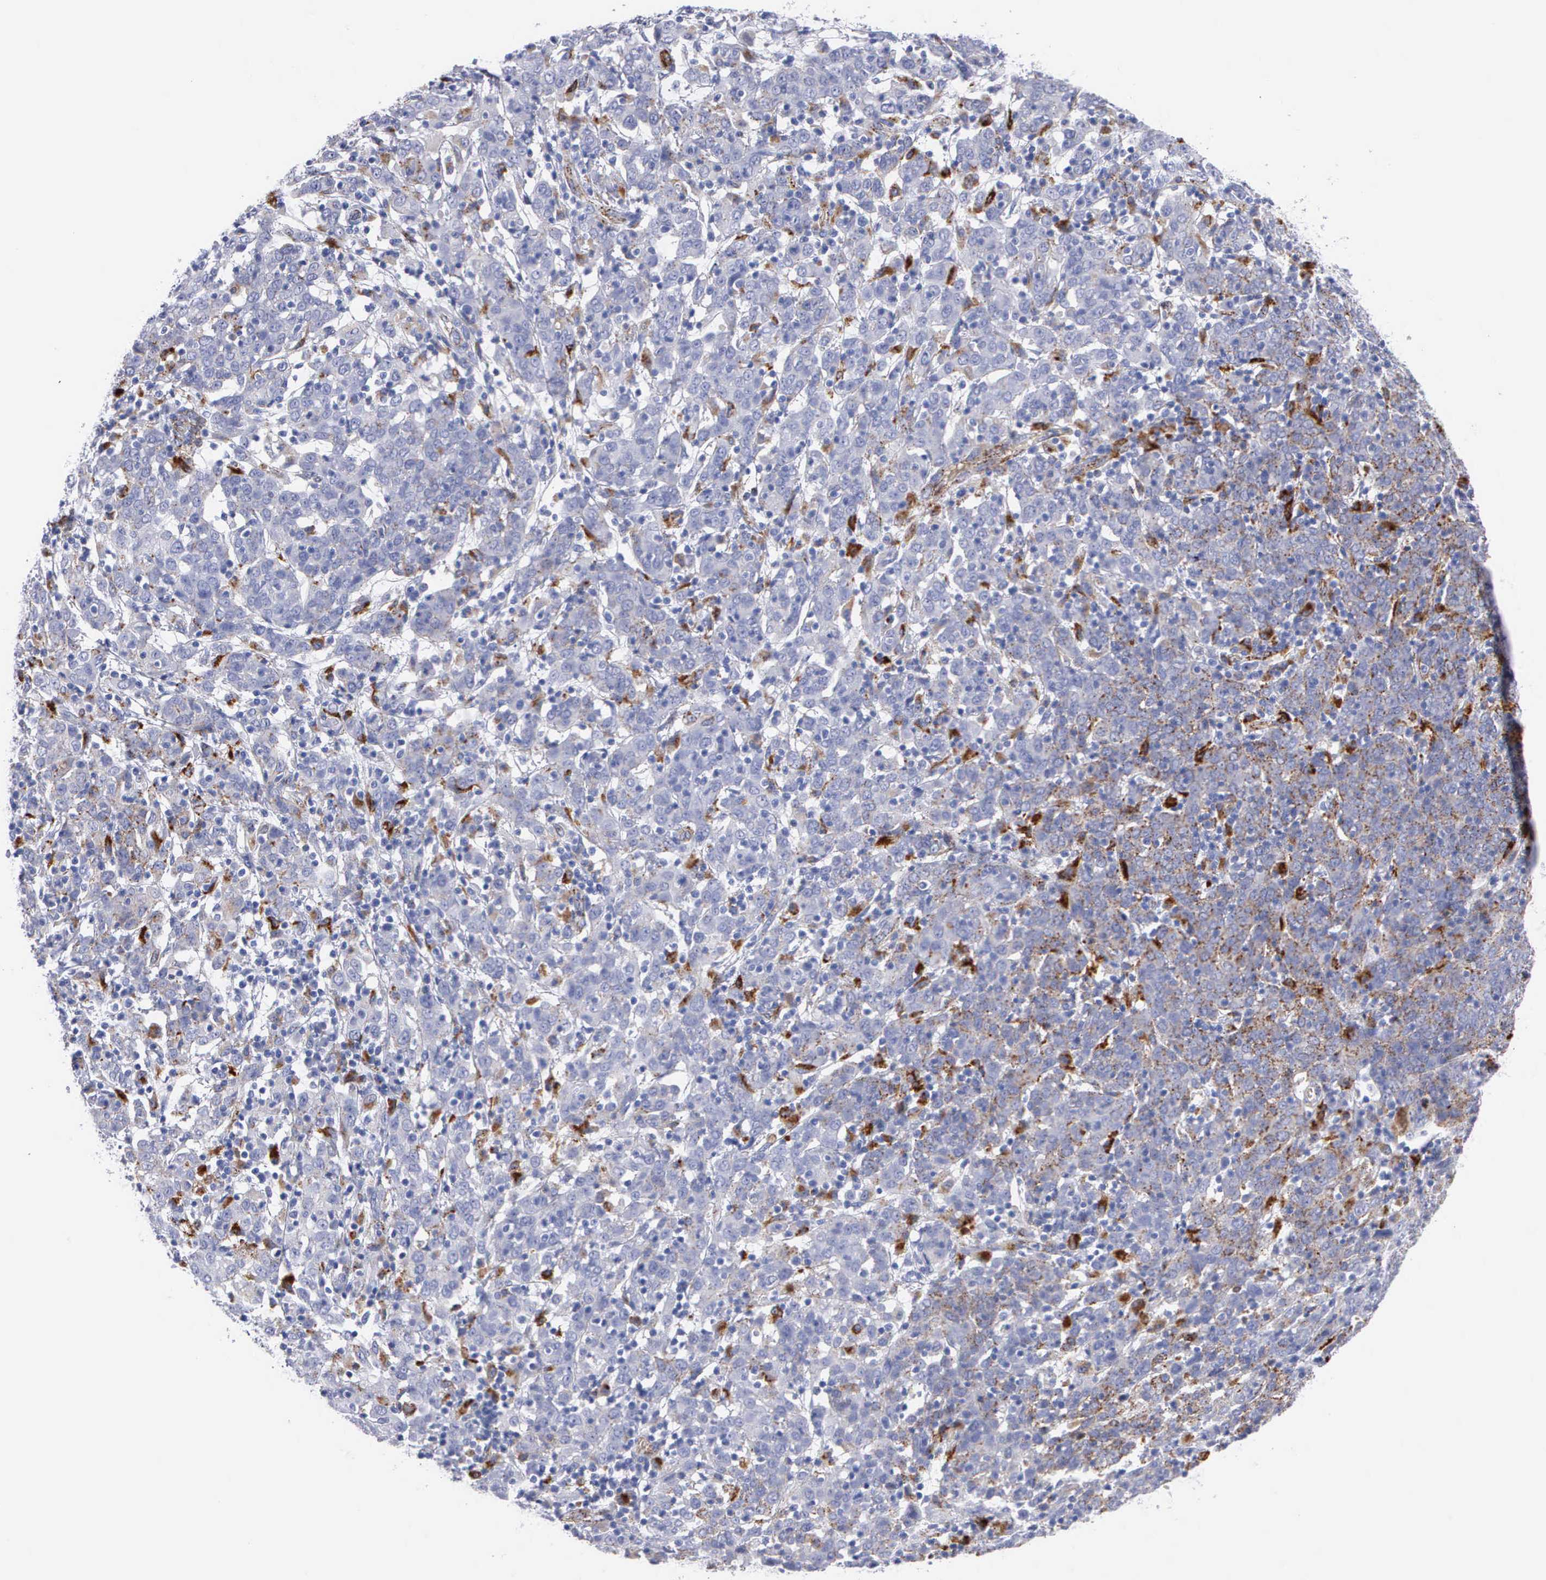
{"staining": {"intensity": "negative", "quantity": "none", "location": "none"}, "tissue": "cervical cancer", "cell_type": "Tumor cells", "image_type": "cancer", "snomed": [{"axis": "morphology", "description": "Normal tissue, NOS"}, {"axis": "morphology", "description": "Squamous cell carcinoma, NOS"}, {"axis": "topography", "description": "Cervix"}], "caption": "Immunohistochemistry photomicrograph of neoplastic tissue: human cervical cancer stained with DAB (3,3'-diaminobenzidine) exhibits no significant protein positivity in tumor cells.", "gene": "CTSL", "patient": {"sex": "female", "age": 67}}